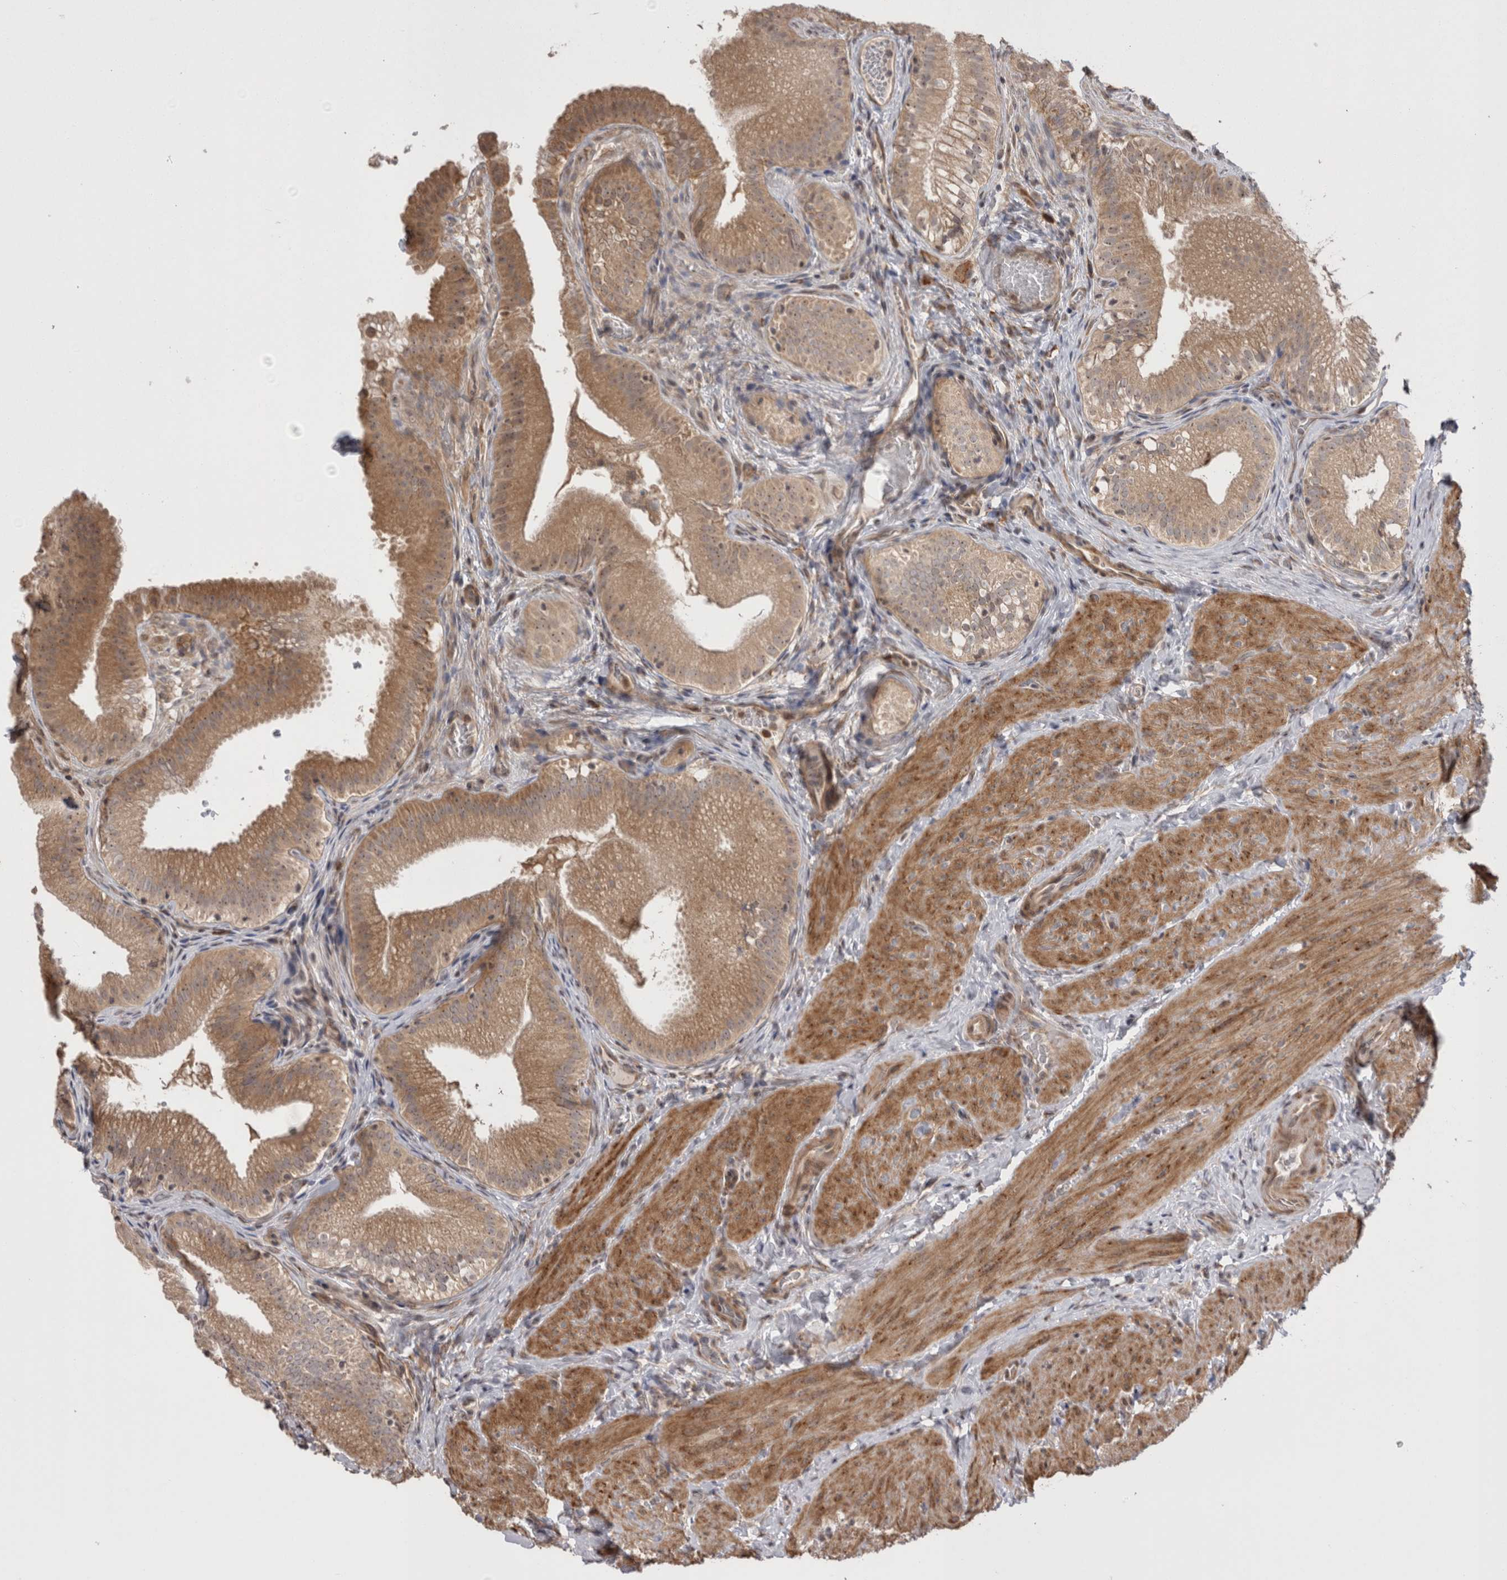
{"staining": {"intensity": "moderate", "quantity": ">75%", "location": "cytoplasmic/membranous,nuclear"}, "tissue": "gallbladder", "cell_type": "Glandular cells", "image_type": "normal", "snomed": [{"axis": "morphology", "description": "Normal tissue, NOS"}, {"axis": "topography", "description": "Gallbladder"}], "caption": "Gallbladder stained with DAB immunohistochemistry demonstrates medium levels of moderate cytoplasmic/membranous,nuclear expression in approximately >75% of glandular cells. (DAB (3,3'-diaminobenzidine) IHC with brightfield microscopy, high magnification).", "gene": "EXOSC4", "patient": {"sex": "female", "age": 30}}